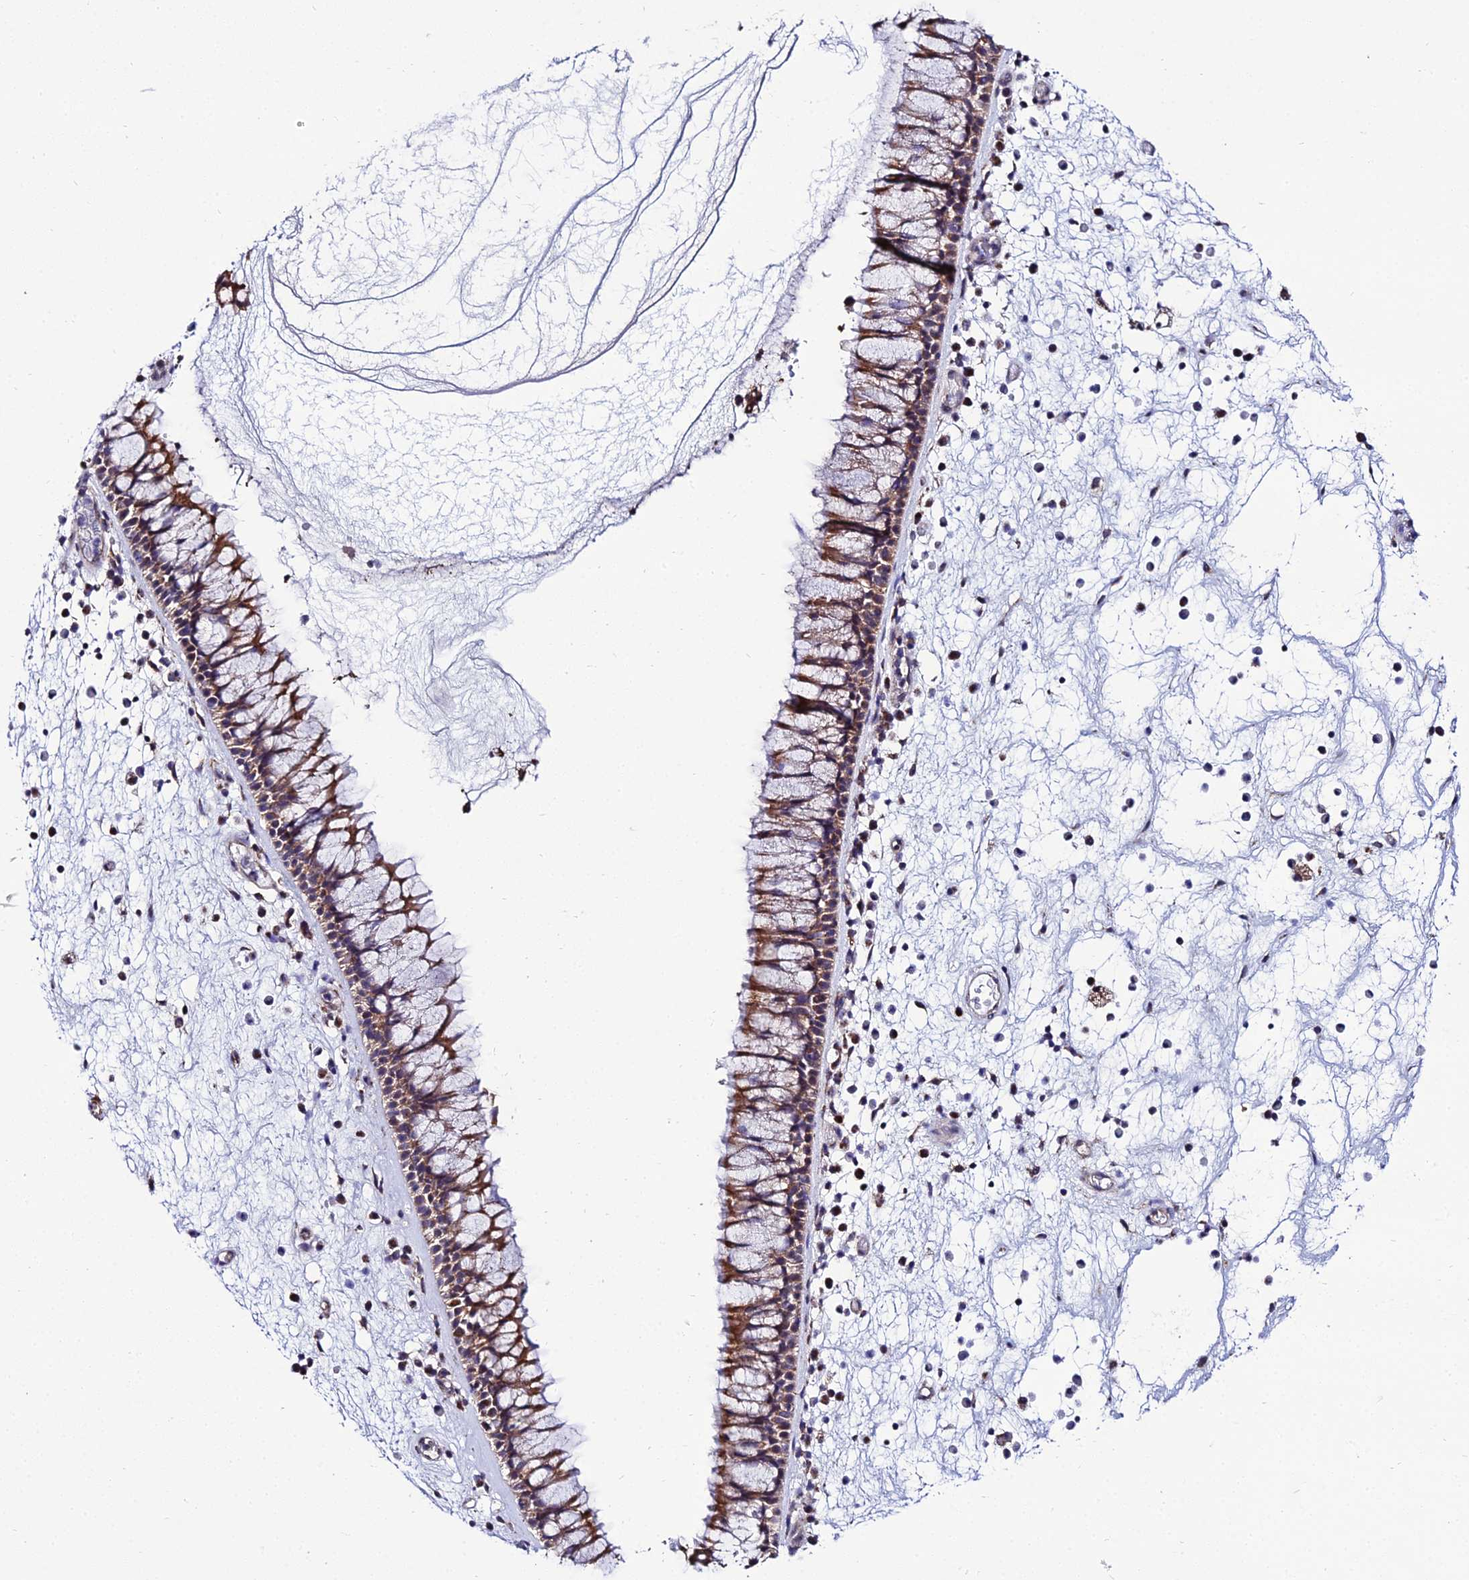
{"staining": {"intensity": "strong", "quantity": ">75%", "location": "cytoplasmic/membranous"}, "tissue": "nasopharynx", "cell_type": "Respiratory epithelial cells", "image_type": "normal", "snomed": [{"axis": "morphology", "description": "Normal tissue, NOS"}, {"axis": "morphology", "description": "Inflammation, NOS"}, {"axis": "morphology", "description": "Malignant melanoma, Metastatic site"}, {"axis": "topography", "description": "Nasopharynx"}], "caption": "Immunohistochemistry photomicrograph of benign nasopharynx: nasopharynx stained using IHC shows high levels of strong protein expression localized specifically in the cytoplasmic/membranous of respiratory epithelial cells, appearing as a cytoplasmic/membranous brown color.", "gene": "PSMD2", "patient": {"sex": "male", "age": 70}}